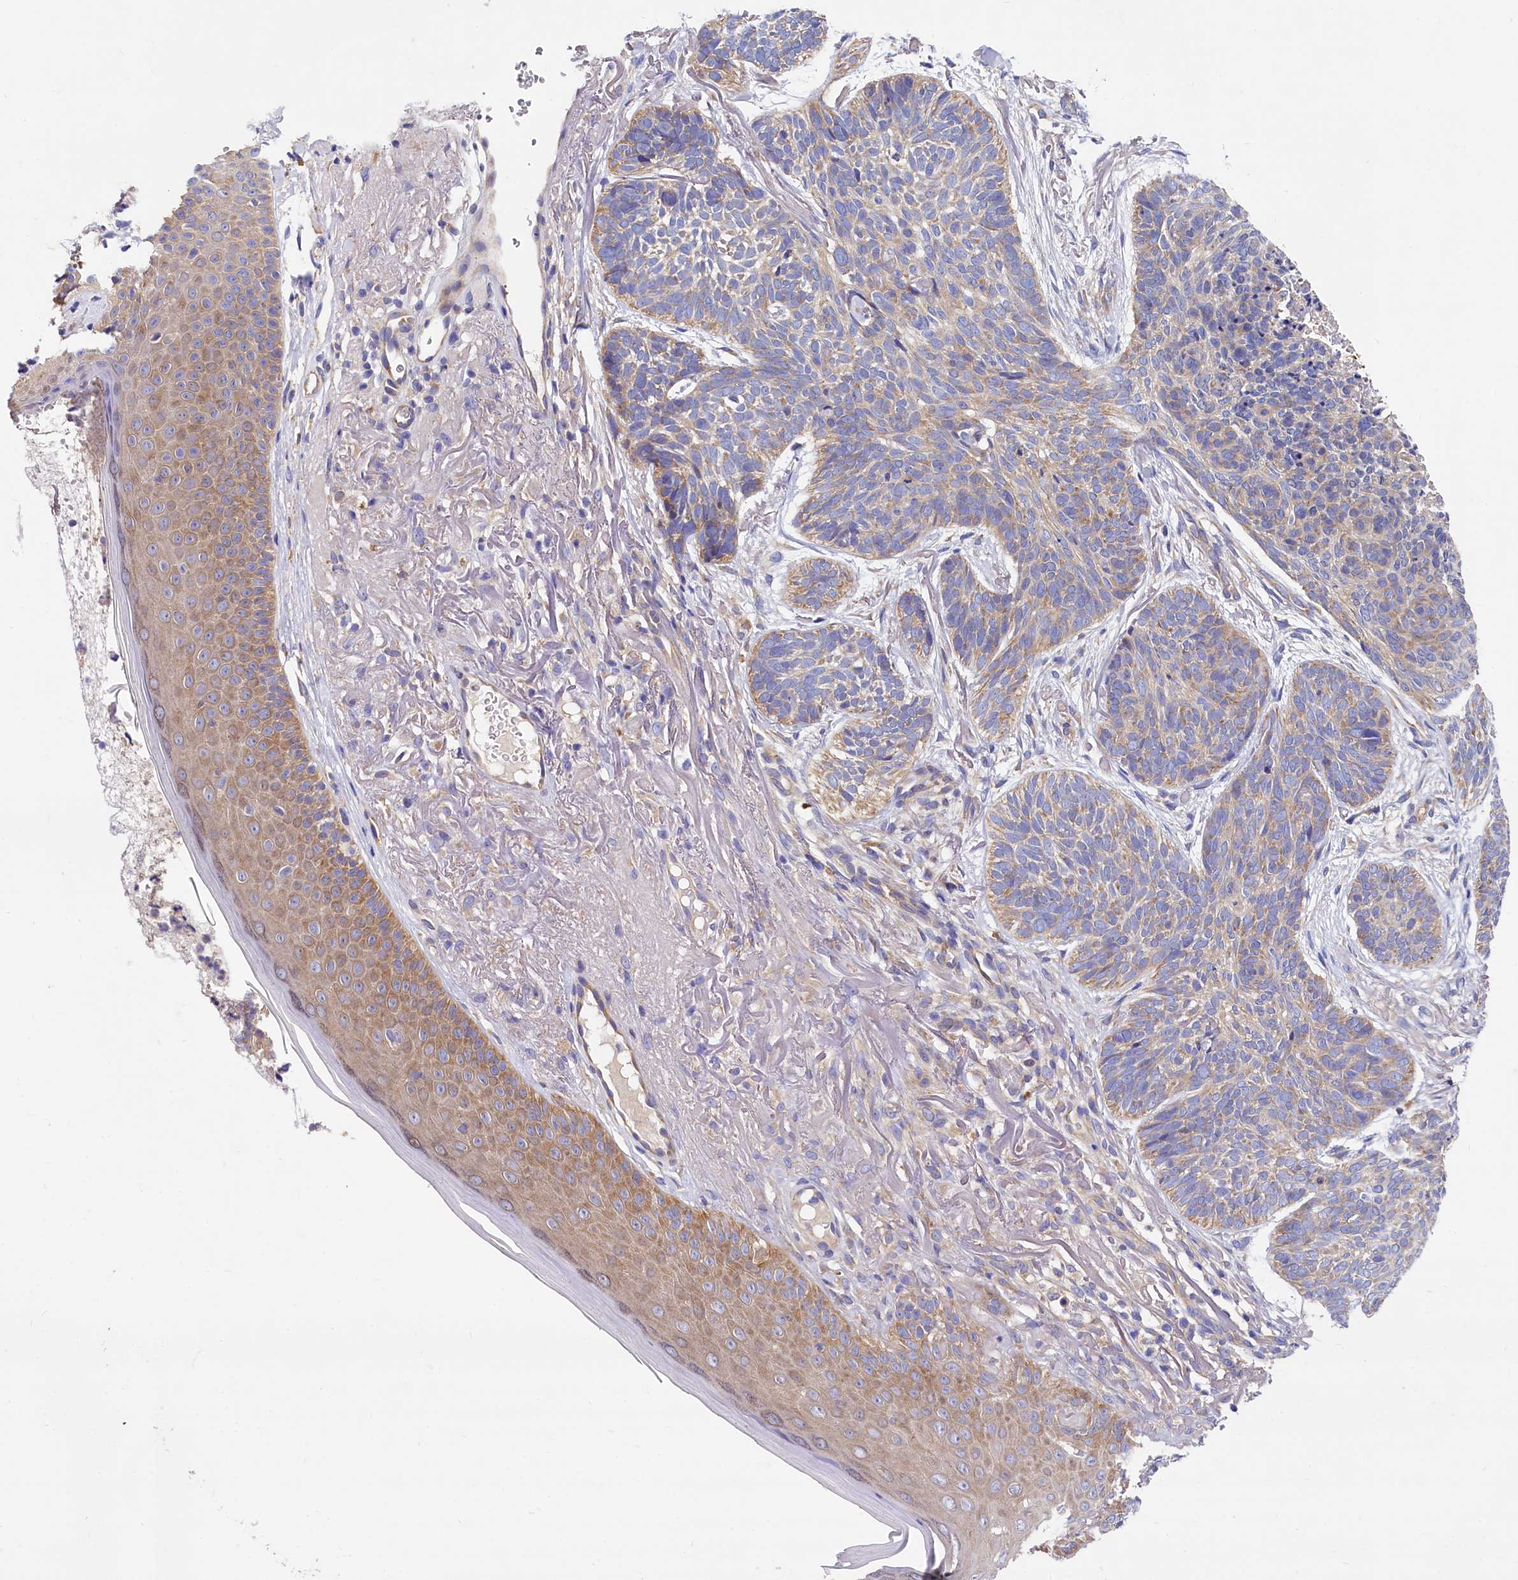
{"staining": {"intensity": "weak", "quantity": ">75%", "location": "cytoplasmic/membranous"}, "tissue": "skin cancer", "cell_type": "Tumor cells", "image_type": "cancer", "snomed": [{"axis": "morphology", "description": "Normal tissue, NOS"}, {"axis": "morphology", "description": "Basal cell carcinoma"}, {"axis": "topography", "description": "Skin"}], "caption": "Tumor cells exhibit low levels of weak cytoplasmic/membranous positivity in approximately >75% of cells in human skin cancer (basal cell carcinoma).", "gene": "QARS1", "patient": {"sex": "male", "age": 66}}